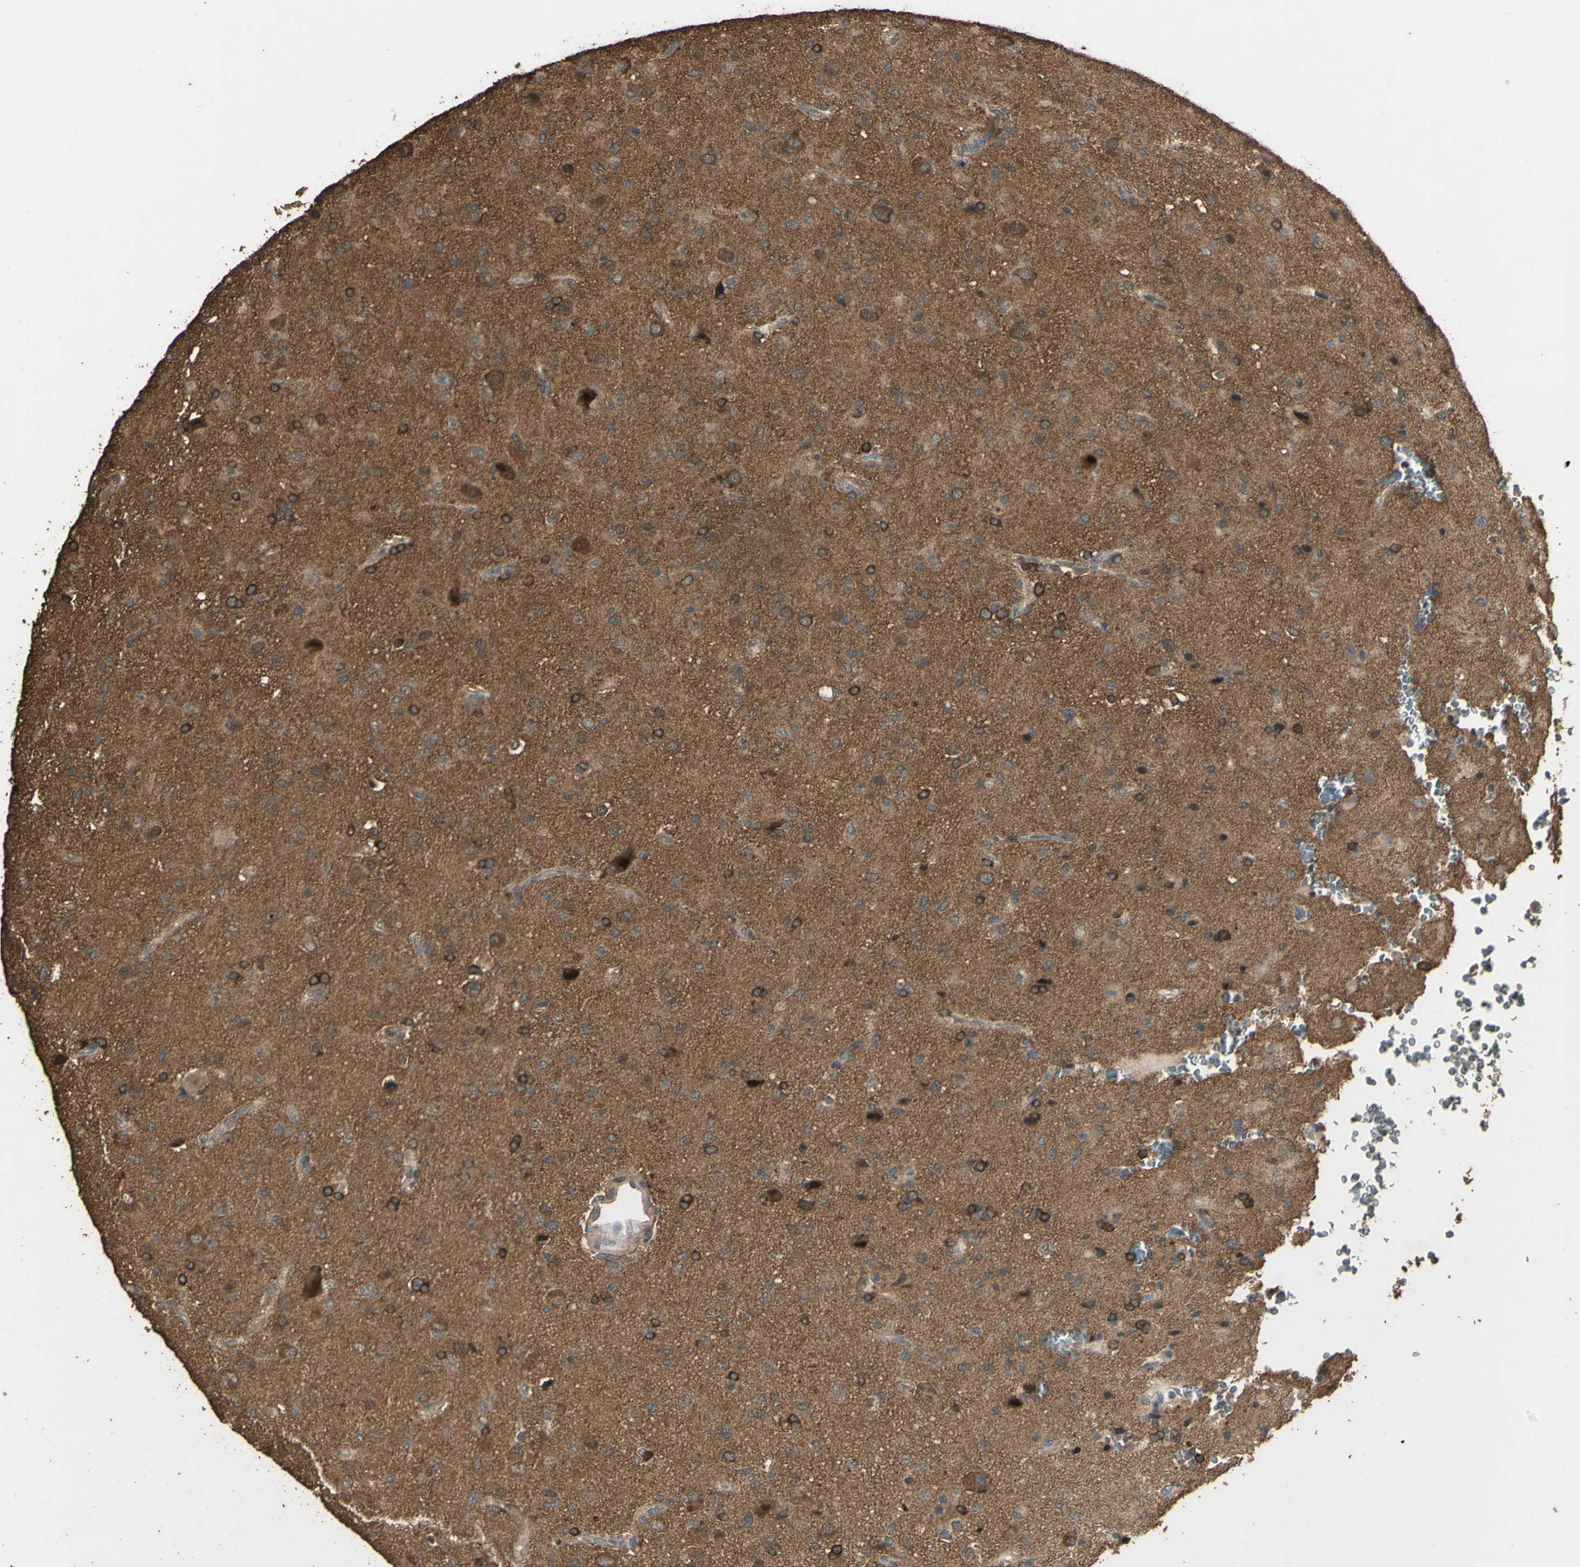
{"staining": {"intensity": "moderate", "quantity": ">75%", "location": "cytoplasmic/membranous"}, "tissue": "glioma", "cell_type": "Tumor cells", "image_type": "cancer", "snomed": [{"axis": "morphology", "description": "Glioma, malignant, High grade"}, {"axis": "topography", "description": "Brain"}], "caption": "Immunohistochemical staining of glioma exhibits moderate cytoplasmic/membranous protein expression in approximately >75% of tumor cells.", "gene": "TSPO", "patient": {"sex": "male", "age": 71}}